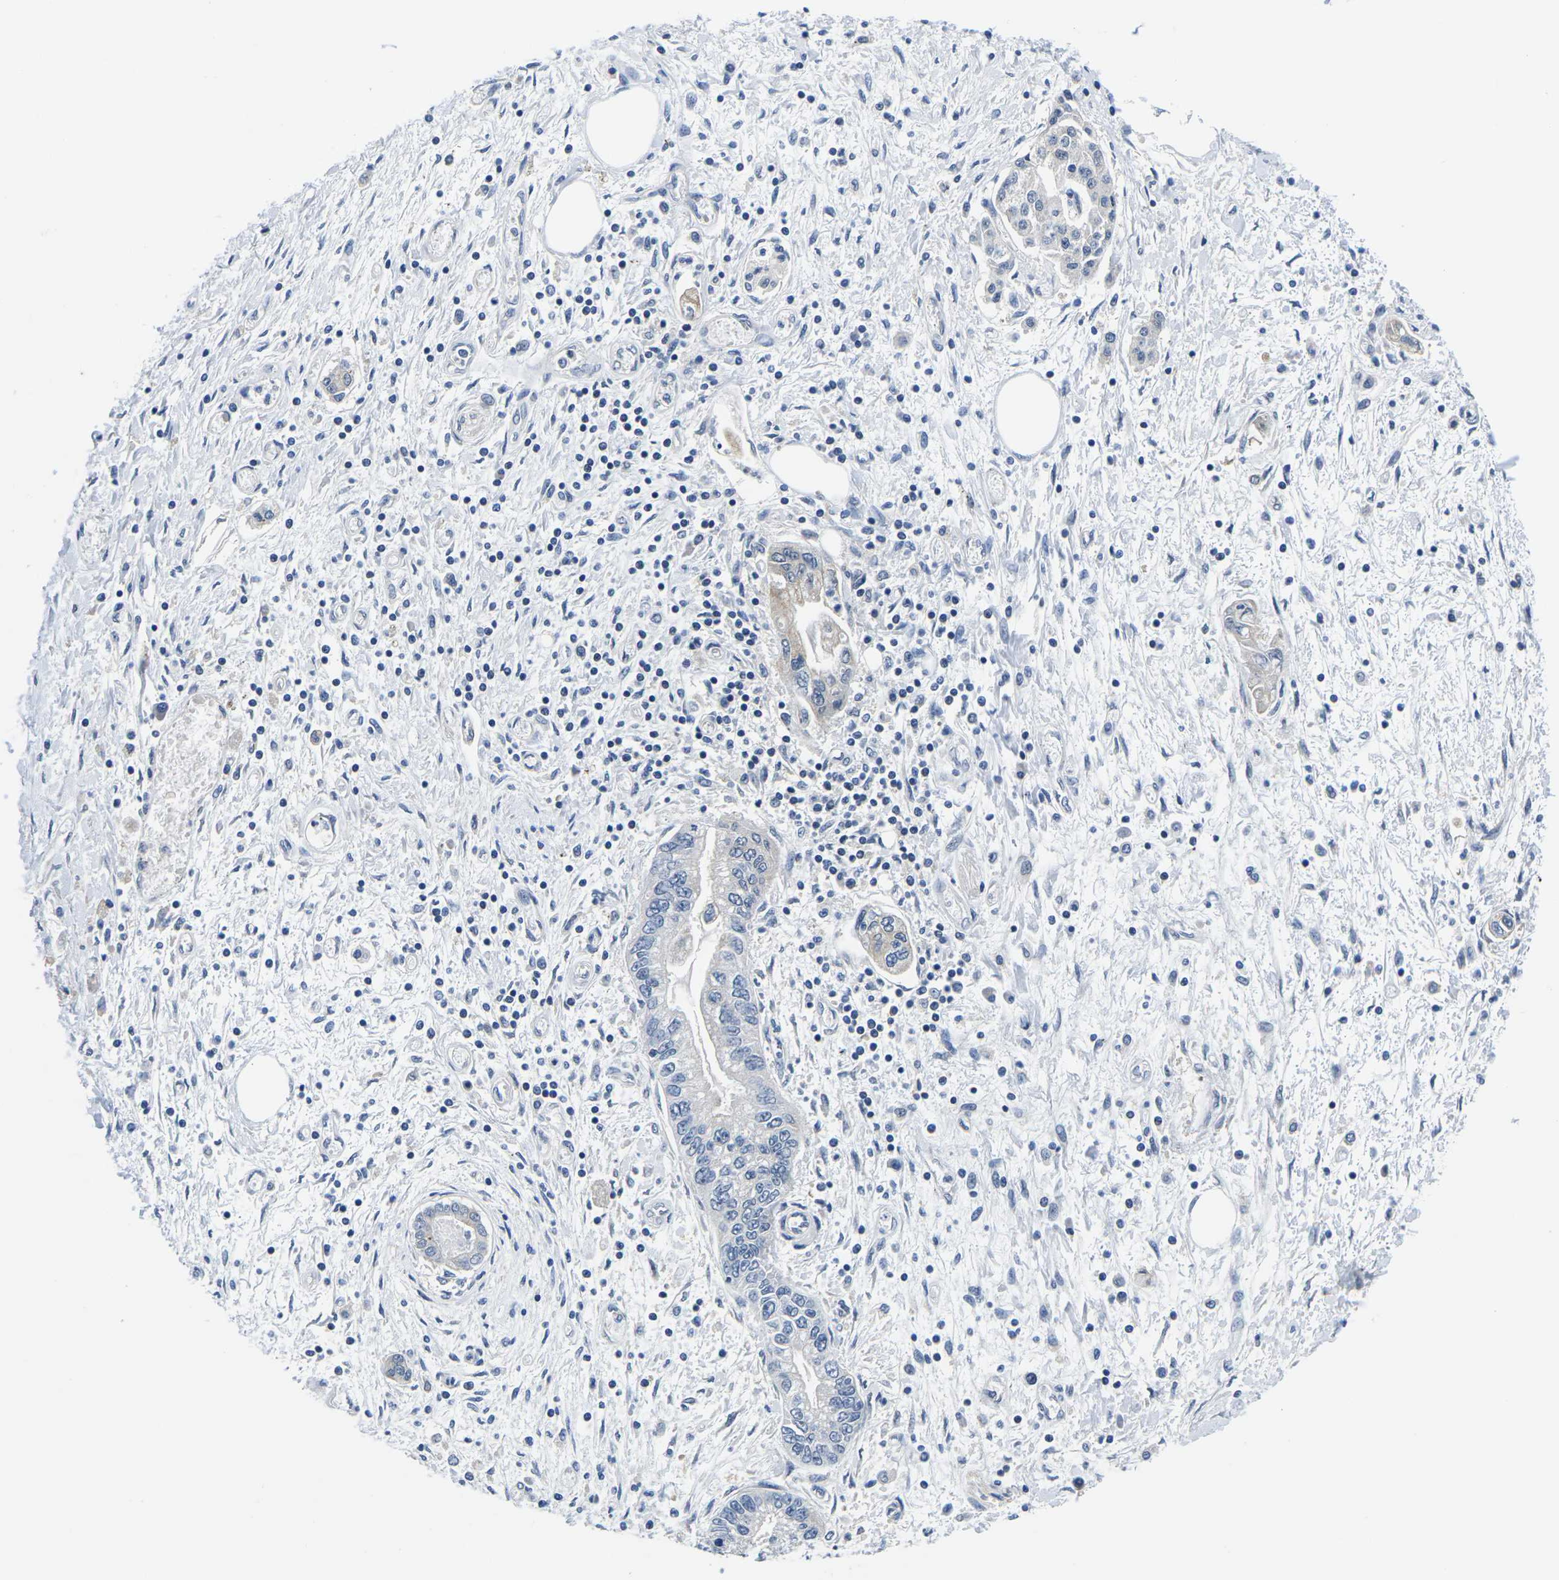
{"staining": {"intensity": "weak", "quantity": ">75%", "location": "cytoplasmic/membranous"}, "tissue": "pancreatic cancer", "cell_type": "Tumor cells", "image_type": "cancer", "snomed": [{"axis": "morphology", "description": "Adenocarcinoma, NOS"}, {"axis": "topography", "description": "Pancreas"}], "caption": "DAB (3,3'-diaminobenzidine) immunohistochemical staining of pancreatic cancer (adenocarcinoma) exhibits weak cytoplasmic/membranous protein positivity in about >75% of tumor cells. (DAB IHC with brightfield microscopy, high magnification).", "gene": "GSK3B", "patient": {"sex": "male", "age": 56}}